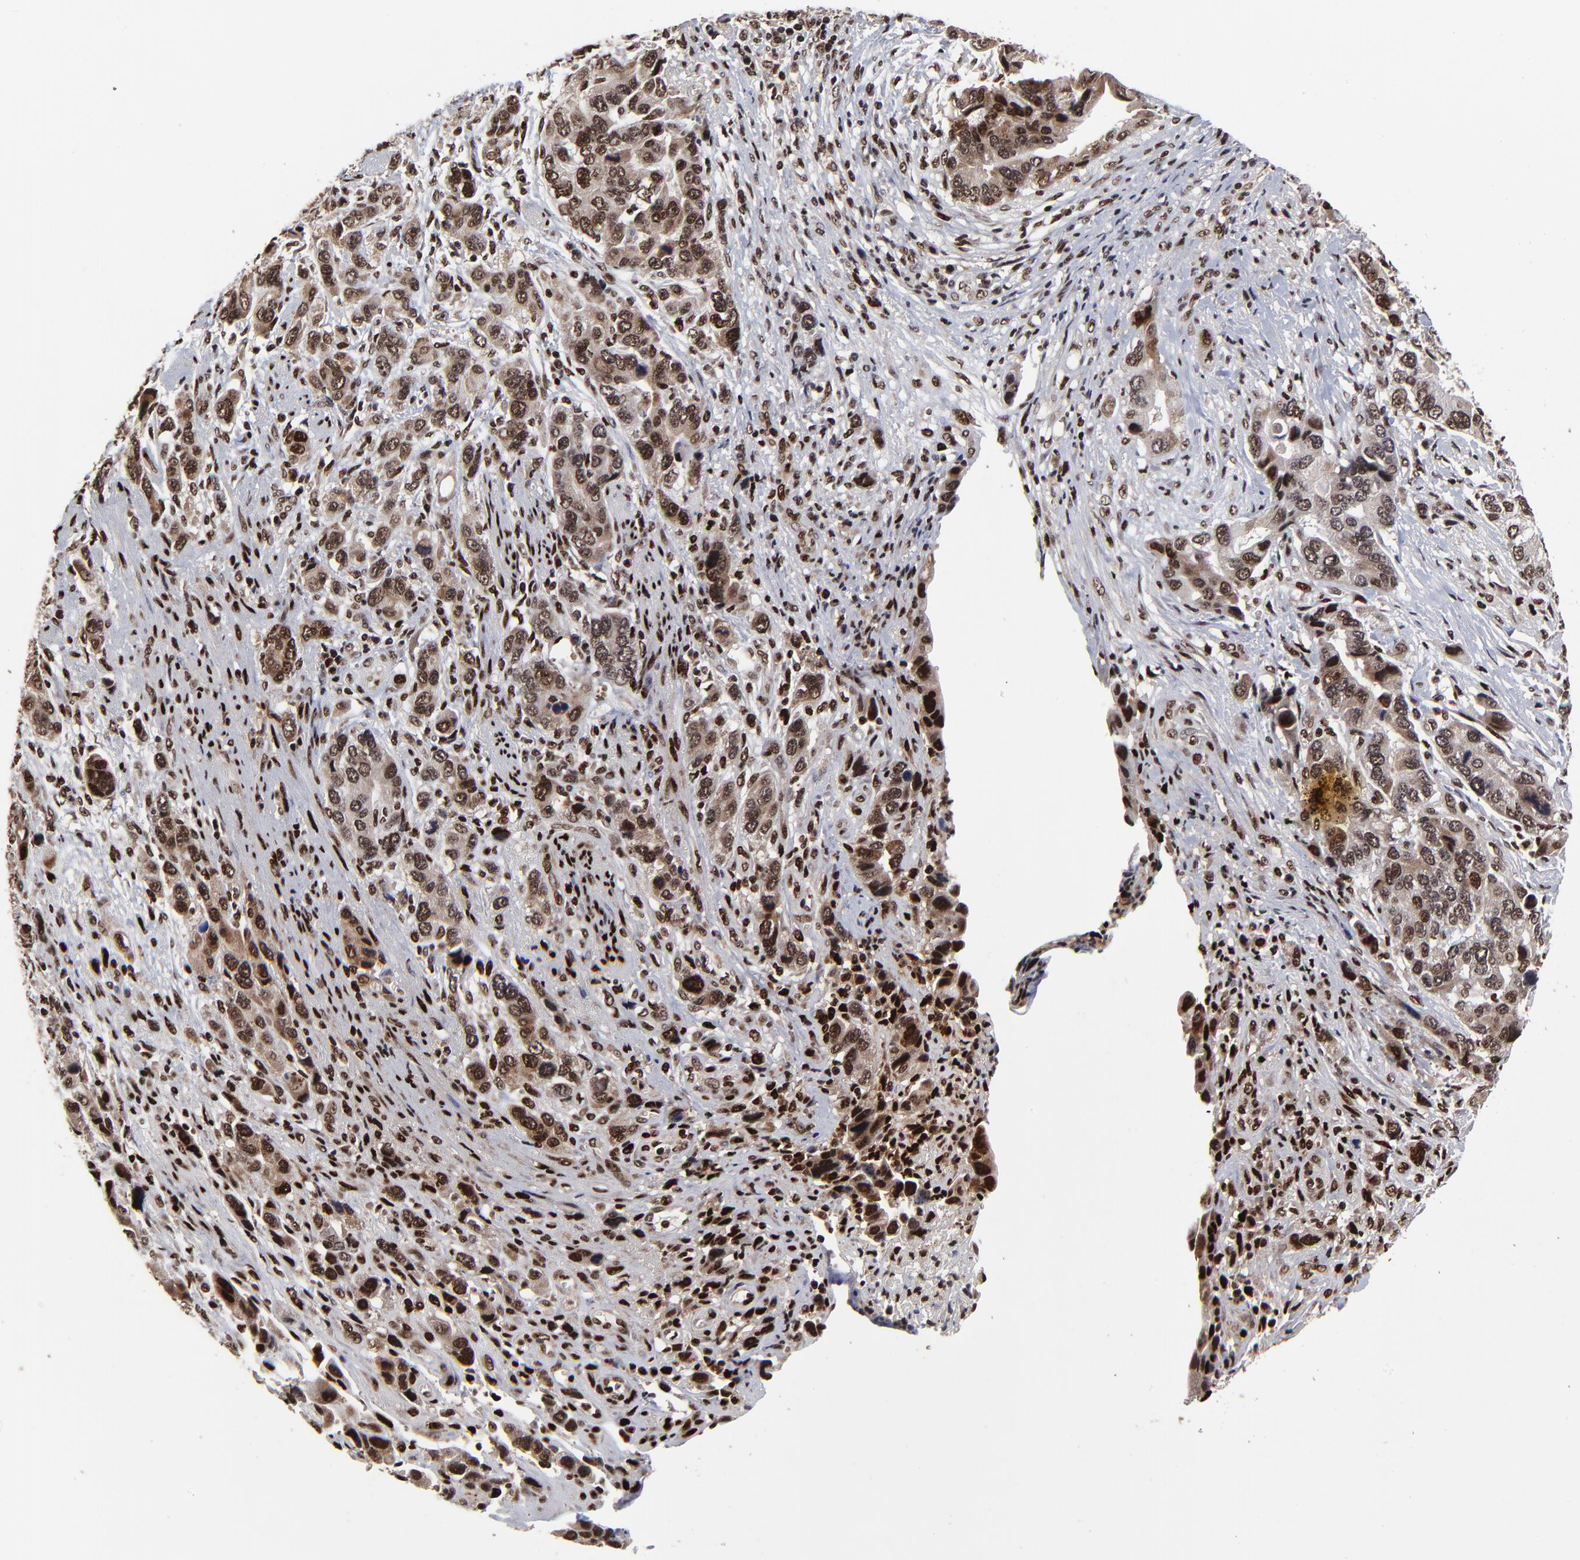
{"staining": {"intensity": "strong", "quantity": ">75%", "location": "nuclear"}, "tissue": "stomach cancer", "cell_type": "Tumor cells", "image_type": "cancer", "snomed": [{"axis": "morphology", "description": "Adenocarcinoma, NOS"}, {"axis": "topography", "description": "Stomach, lower"}], "caption": "Stomach adenocarcinoma stained with IHC shows strong nuclear staining in about >75% of tumor cells. (DAB IHC with brightfield microscopy, high magnification).", "gene": "RBM22", "patient": {"sex": "female", "age": 93}}